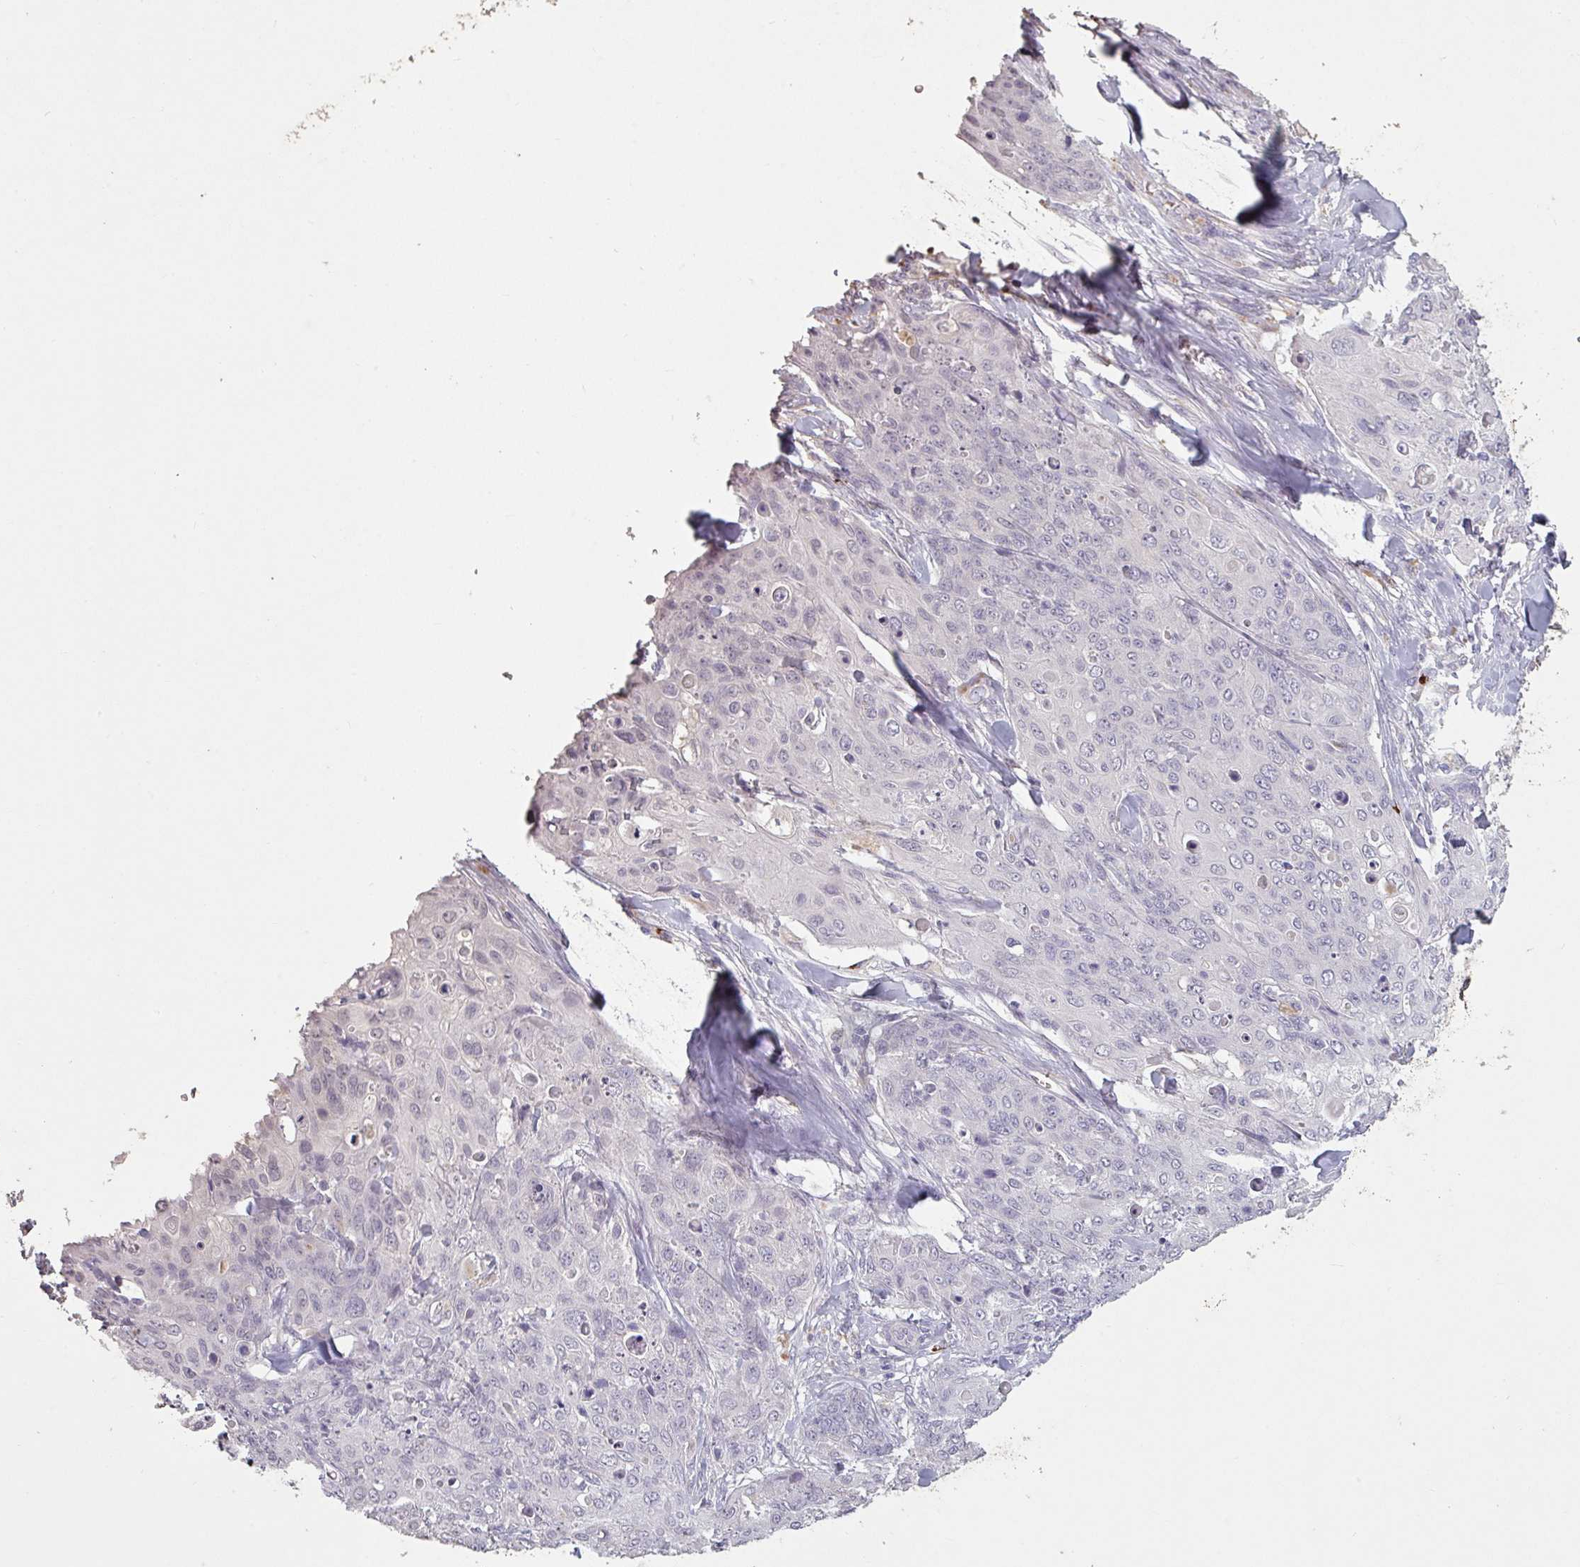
{"staining": {"intensity": "negative", "quantity": "none", "location": "none"}, "tissue": "skin cancer", "cell_type": "Tumor cells", "image_type": "cancer", "snomed": [{"axis": "morphology", "description": "Squamous cell carcinoma, NOS"}, {"axis": "topography", "description": "Skin"}, {"axis": "topography", "description": "Vulva"}], "caption": "Skin cancer (squamous cell carcinoma) stained for a protein using immunohistochemistry (IHC) reveals no staining tumor cells.", "gene": "LYPLA1", "patient": {"sex": "female", "age": 85}}